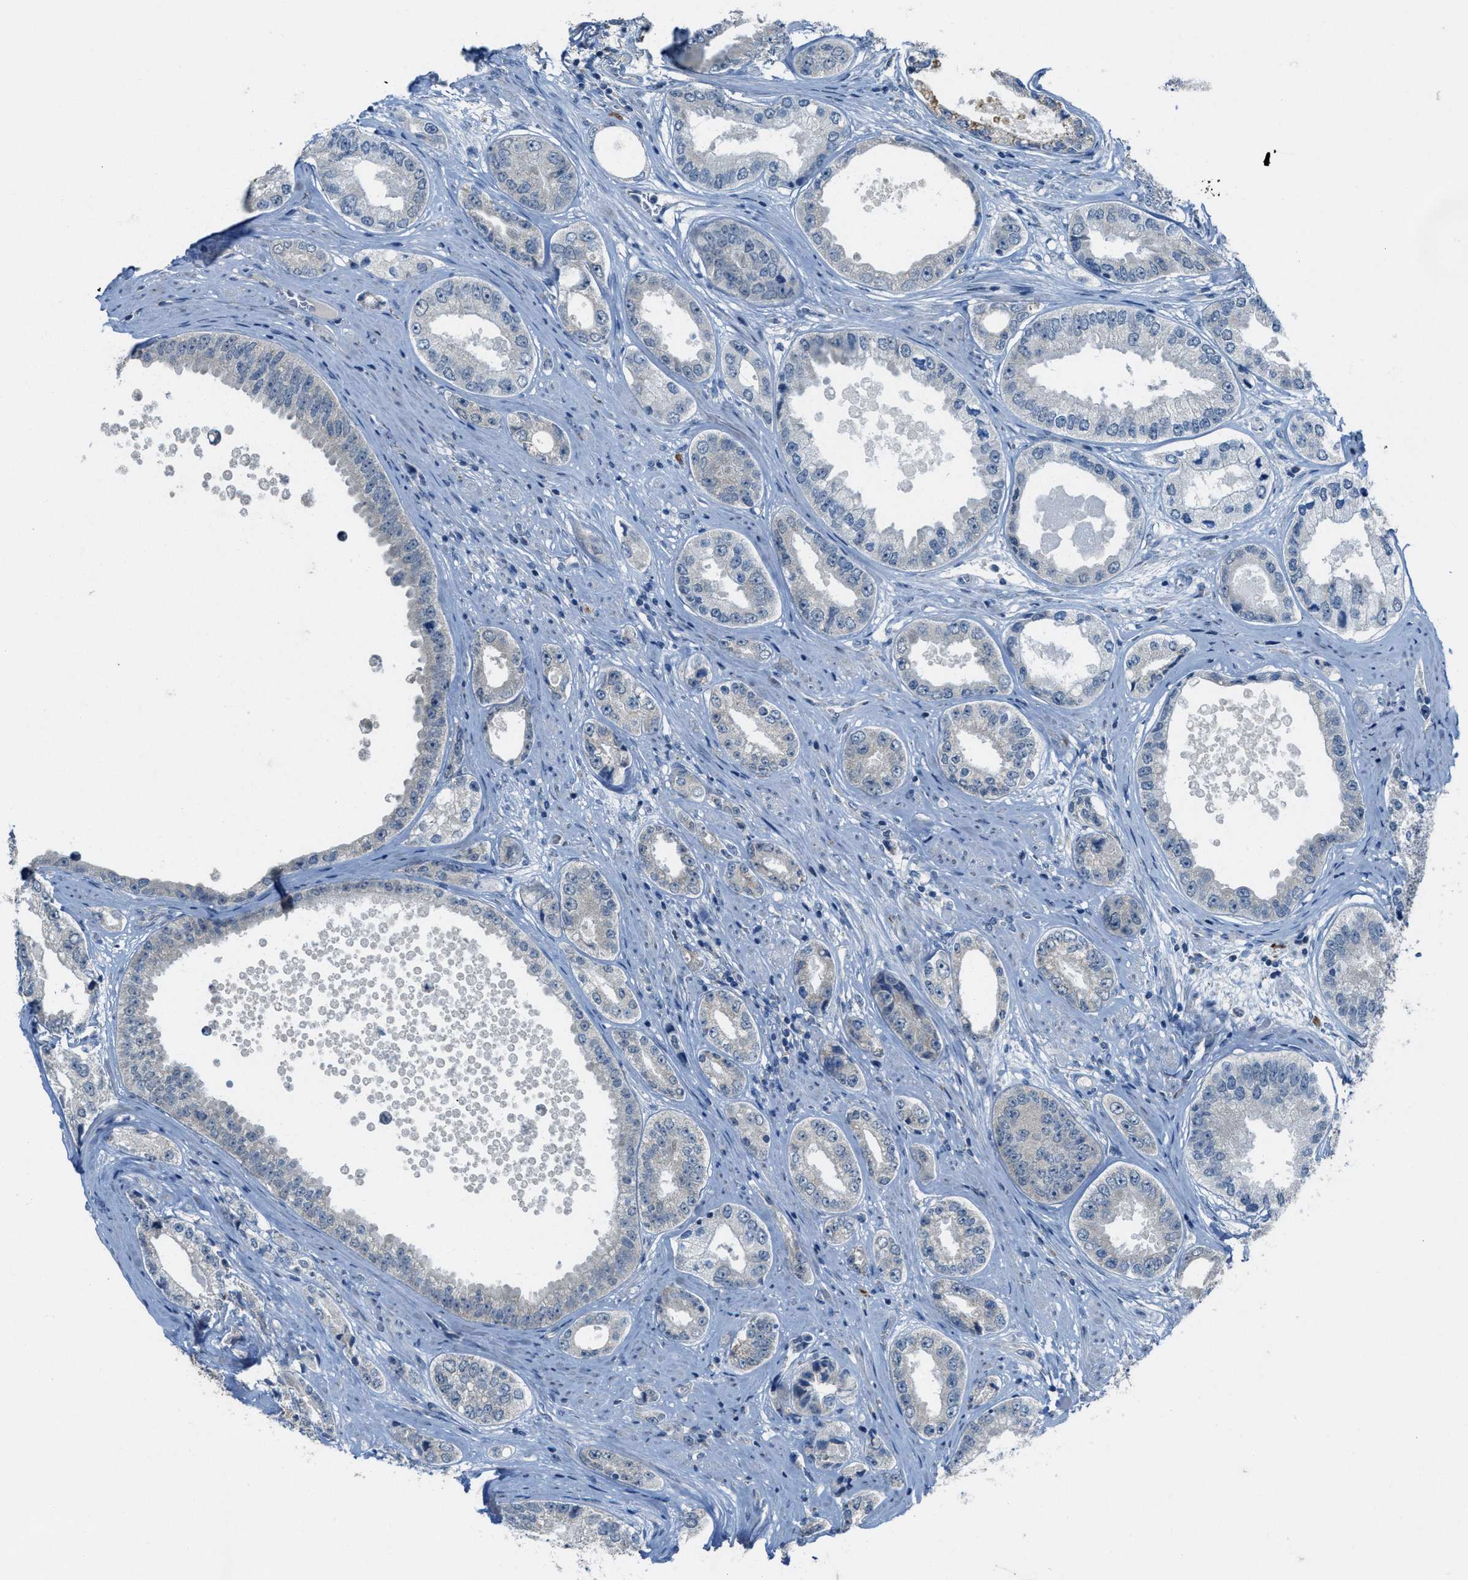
{"staining": {"intensity": "negative", "quantity": "none", "location": "none"}, "tissue": "prostate cancer", "cell_type": "Tumor cells", "image_type": "cancer", "snomed": [{"axis": "morphology", "description": "Adenocarcinoma, High grade"}, {"axis": "topography", "description": "Prostate"}], "caption": "High power microscopy micrograph of an IHC image of prostate adenocarcinoma (high-grade), revealing no significant staining in tumor cells.", "gene": "CDON", "patient": {"sex": "male", "age": 61}}